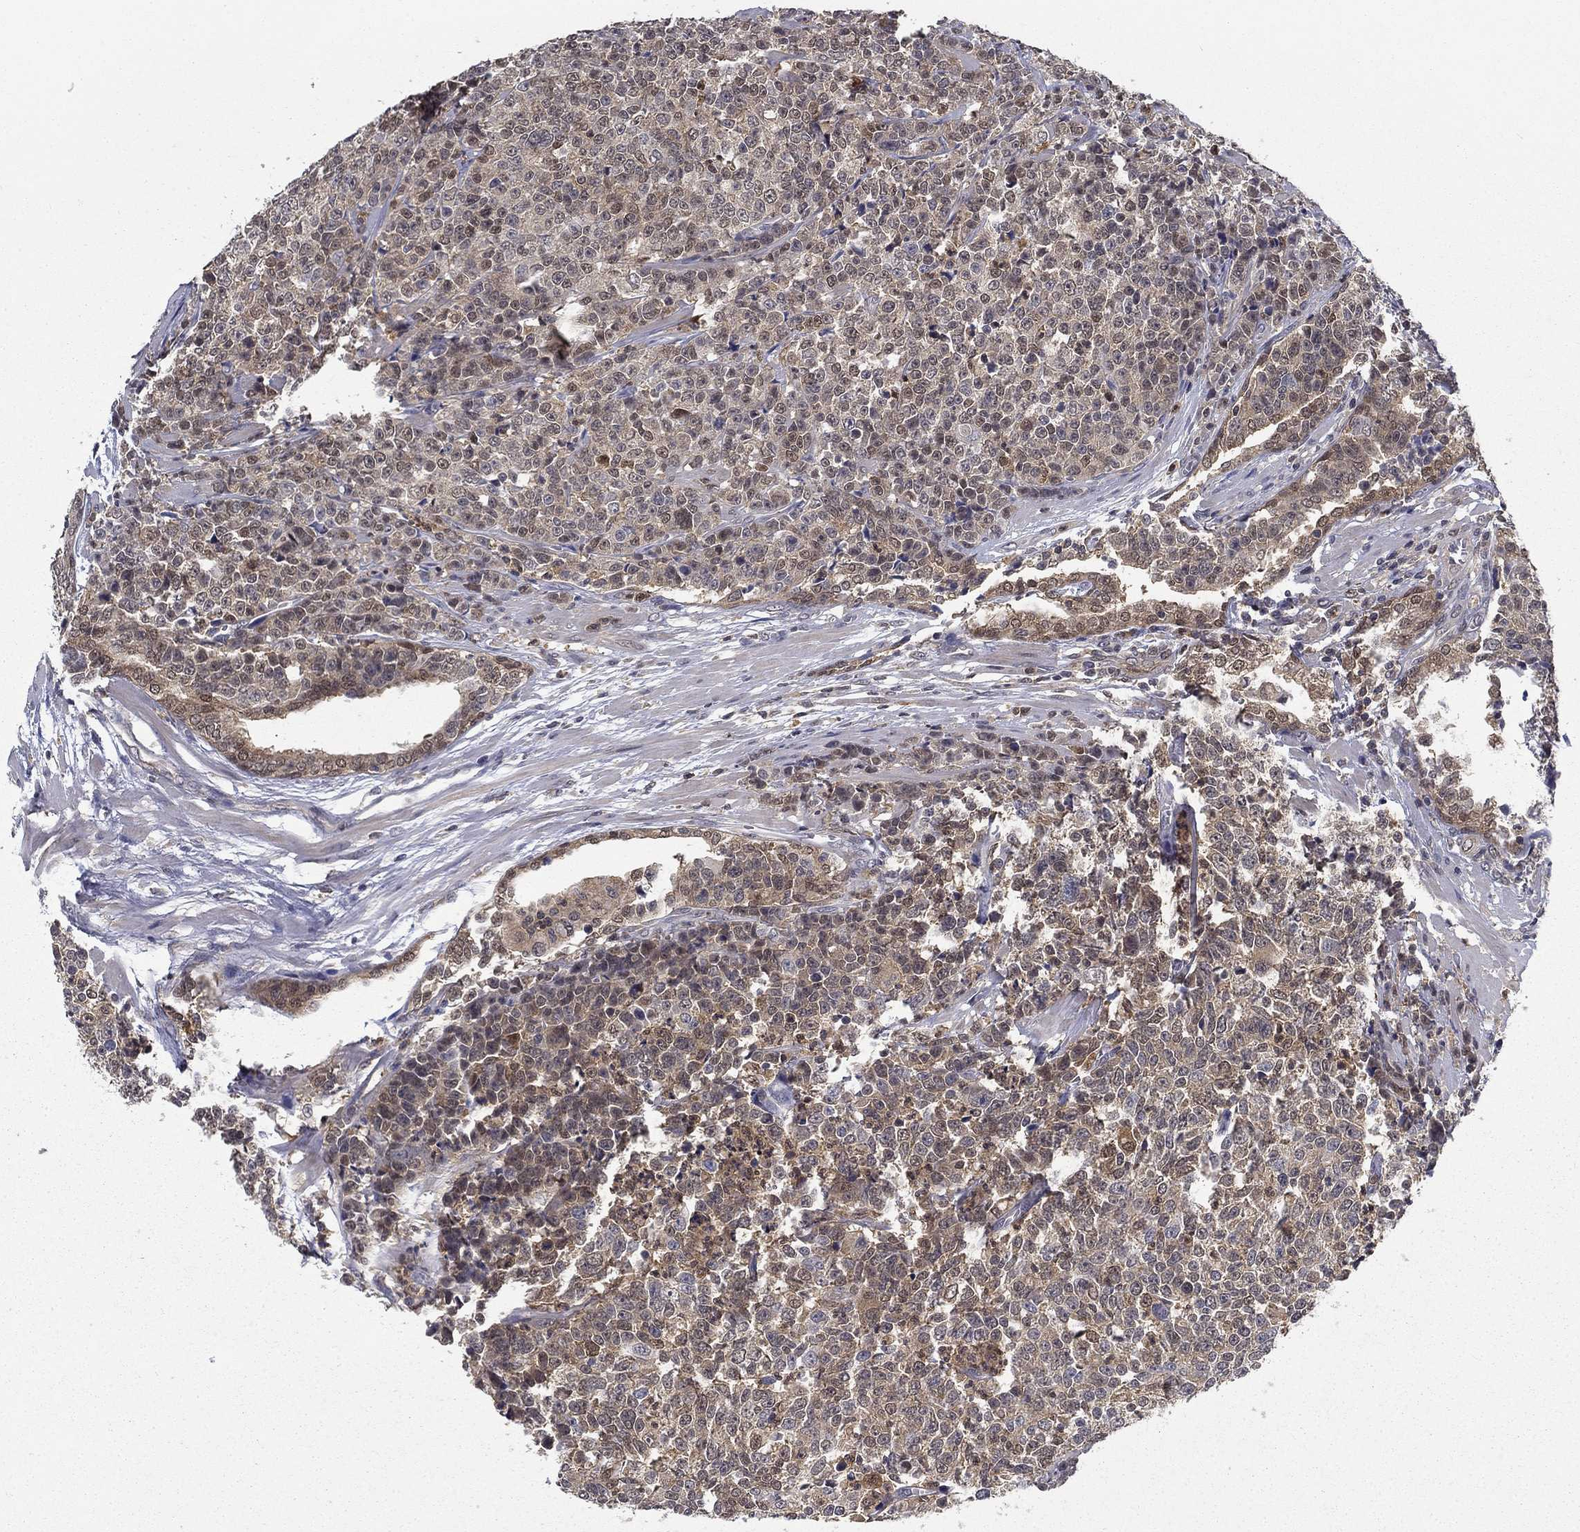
{"staining": {"intensity": "weak", "quantity": "<25%", "location": "cytoplasmic/membranous"}, "tissue": "prostate cancer", "cell_type": "Tumor cells", "image_type": "cancer", "snomed": [{"axis": "morphology", "description": "Adenocarcinoma, NOS"}, {"axis": "topography", "description": "Prostate"}], "caption": "This is a photomicrograph of immunohistochemistry (IHC) staining of prostate cancer (adenocarcinoma), which shows no staining in tumor cells.", "gene": "NIT2", "patient": {"sex": "male", "age": 67}}